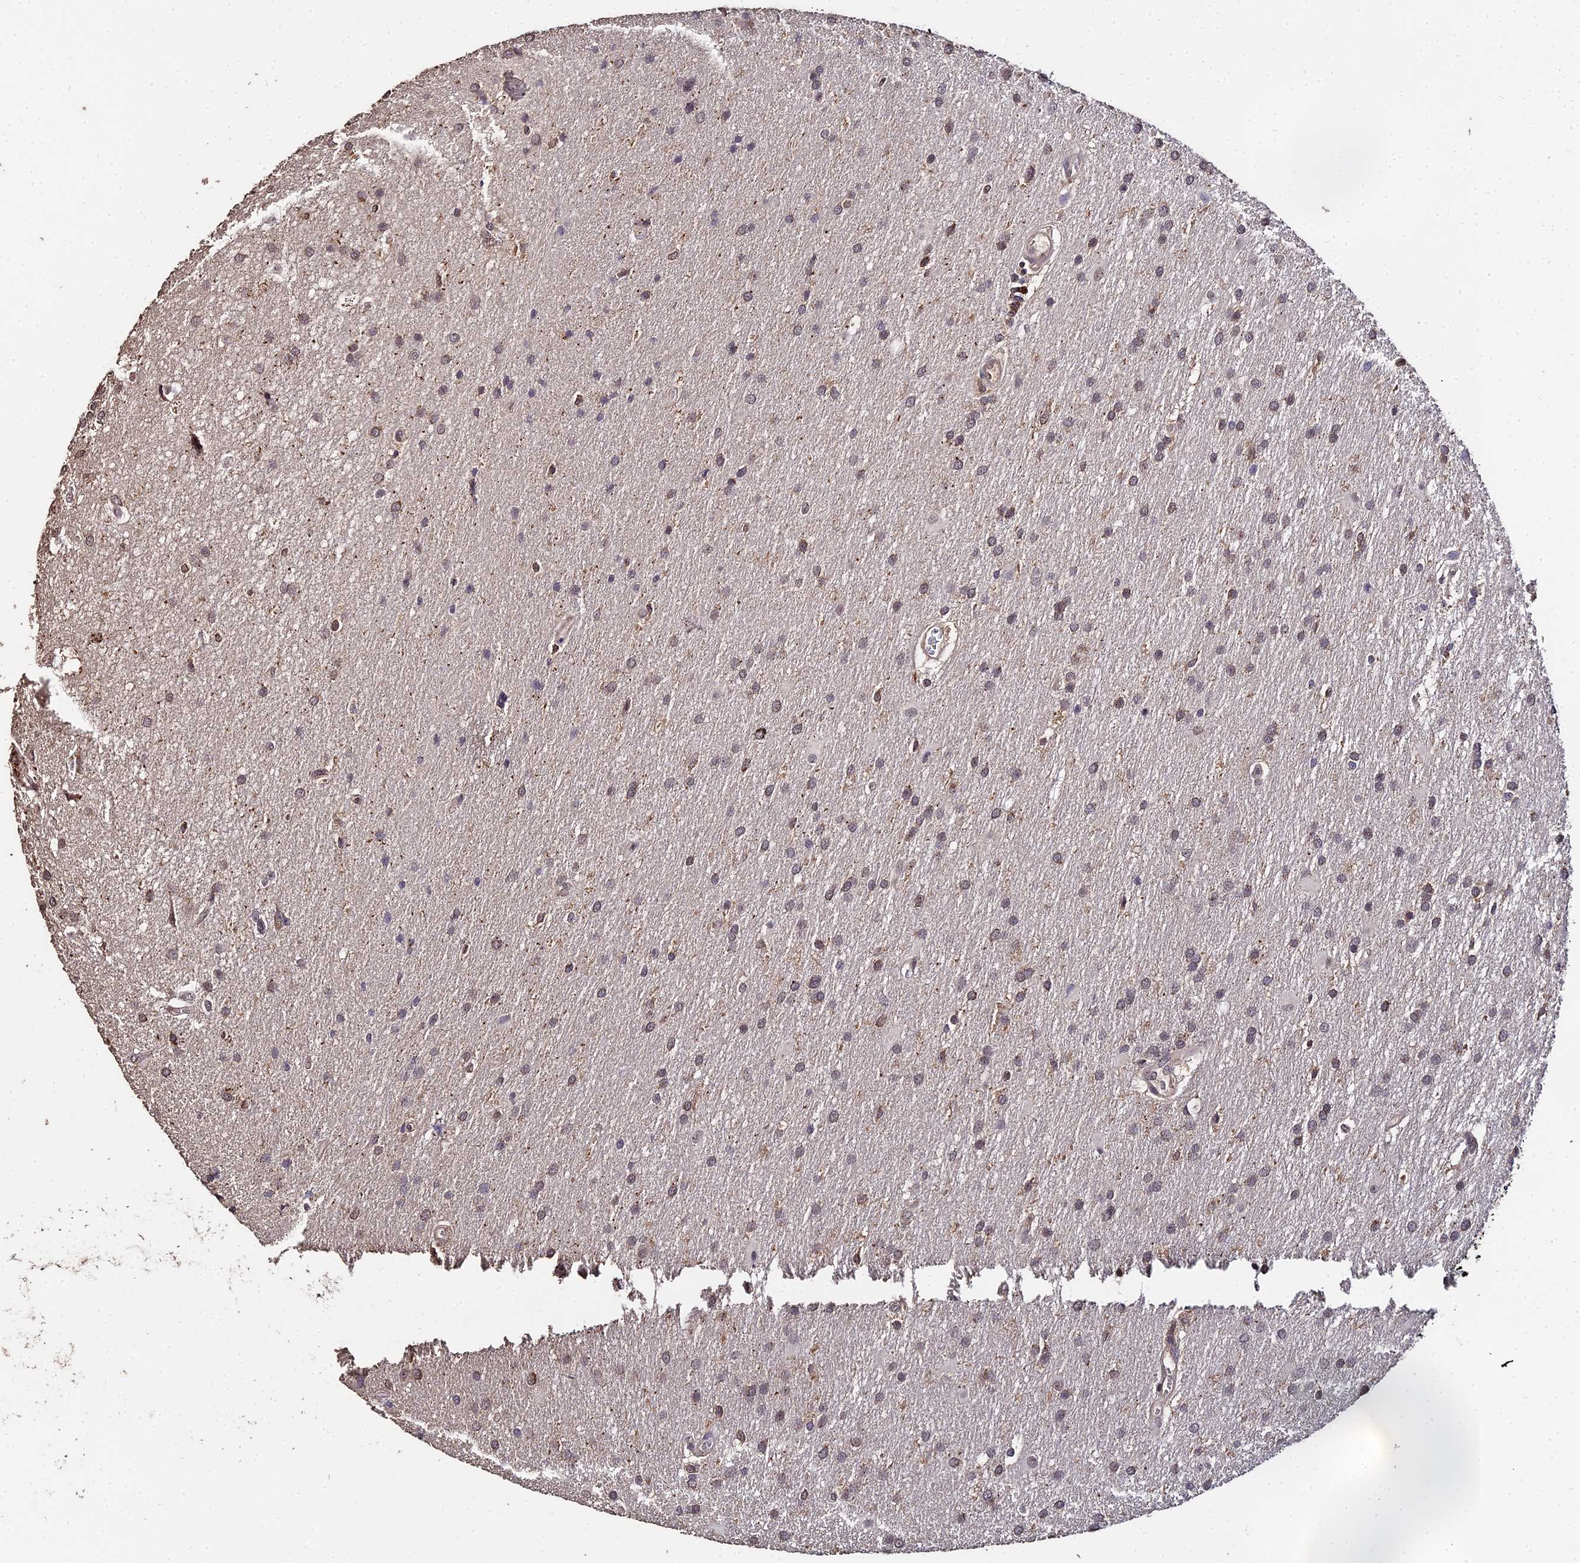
{"staining": {"intensity": "moderate", "quantity": ">75%", "location": "cytoplasmic/membranous"}, "tissue": "glioma", "cell_type": "Tumor cells", "image_type": "cancer", "snomed": [{"axis": "morphology", "description": "Glioma, malignant, Low grade"}, {"axis": "topography", "description": "Brain"}], "caption": "Immunohistochemistry (DAB (3,3'-diaminobenzidine)) staining of human malignant low-grade glioma displays moderate cytoplasmic/membranous protein expression in approximately >75% of tumor cells.", "gene": "LSM5", "patient": {"sex": "male", "age": 66}}